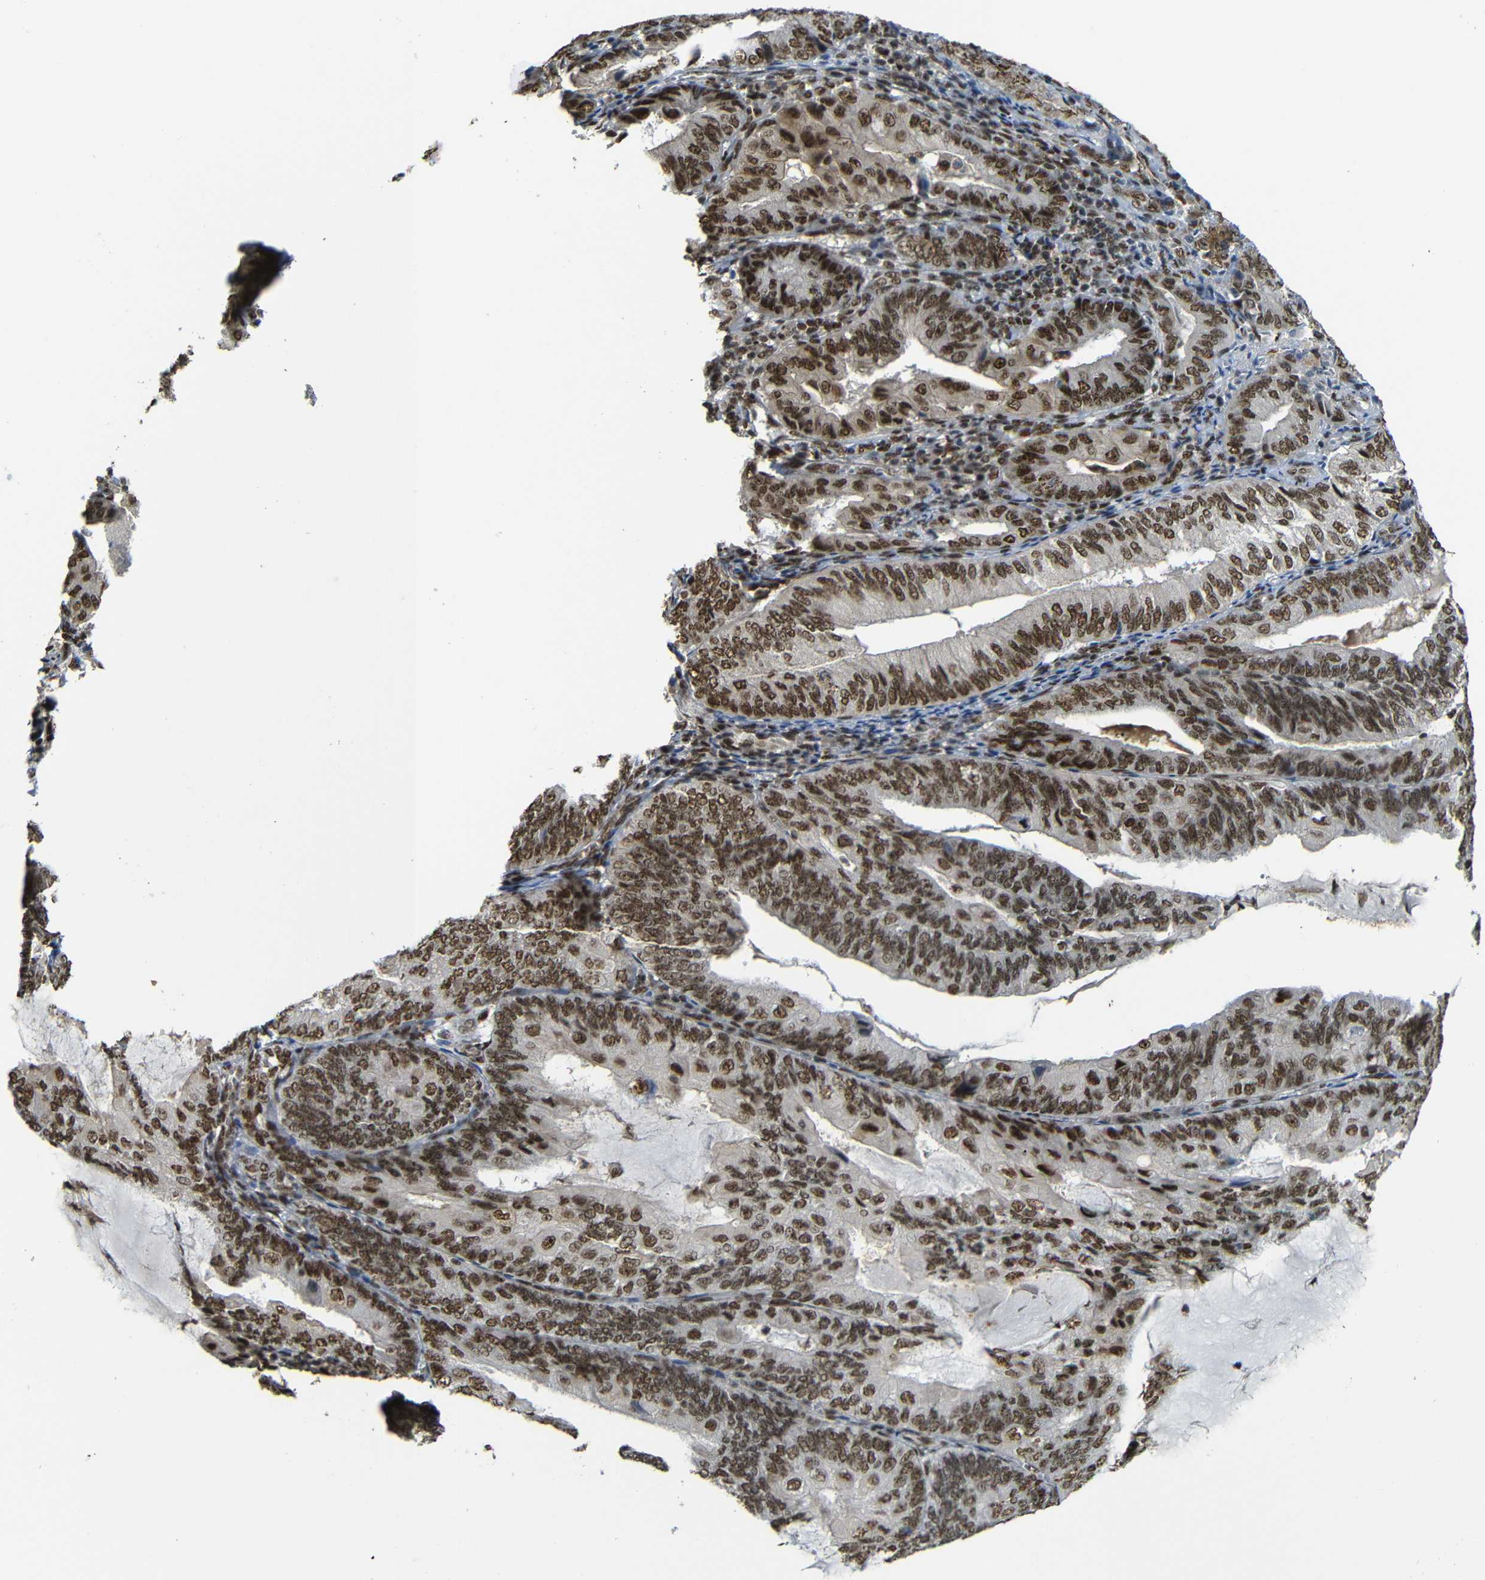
{"staining": {"intensity": "moderate", "quantity": ">75%", "location": "cytoplasmic/membranous,nuclear"}, "tissue": "endometrial cancer", "cell_type": "Tumor cells", "image_type": "cancer", "snomed": [{"axis": "morphology", "description": "Adenocarcinoma, NOS"}, {"axis": "topography", "description": "Endometrium"}], "caption": "Endometrial cancer (adenocarcinoma) stained with a protein marker demonstrates moderate staining in tumor cells.", "gene": "TCF7L2", "patient": {"sex": "female", "age": 81}}